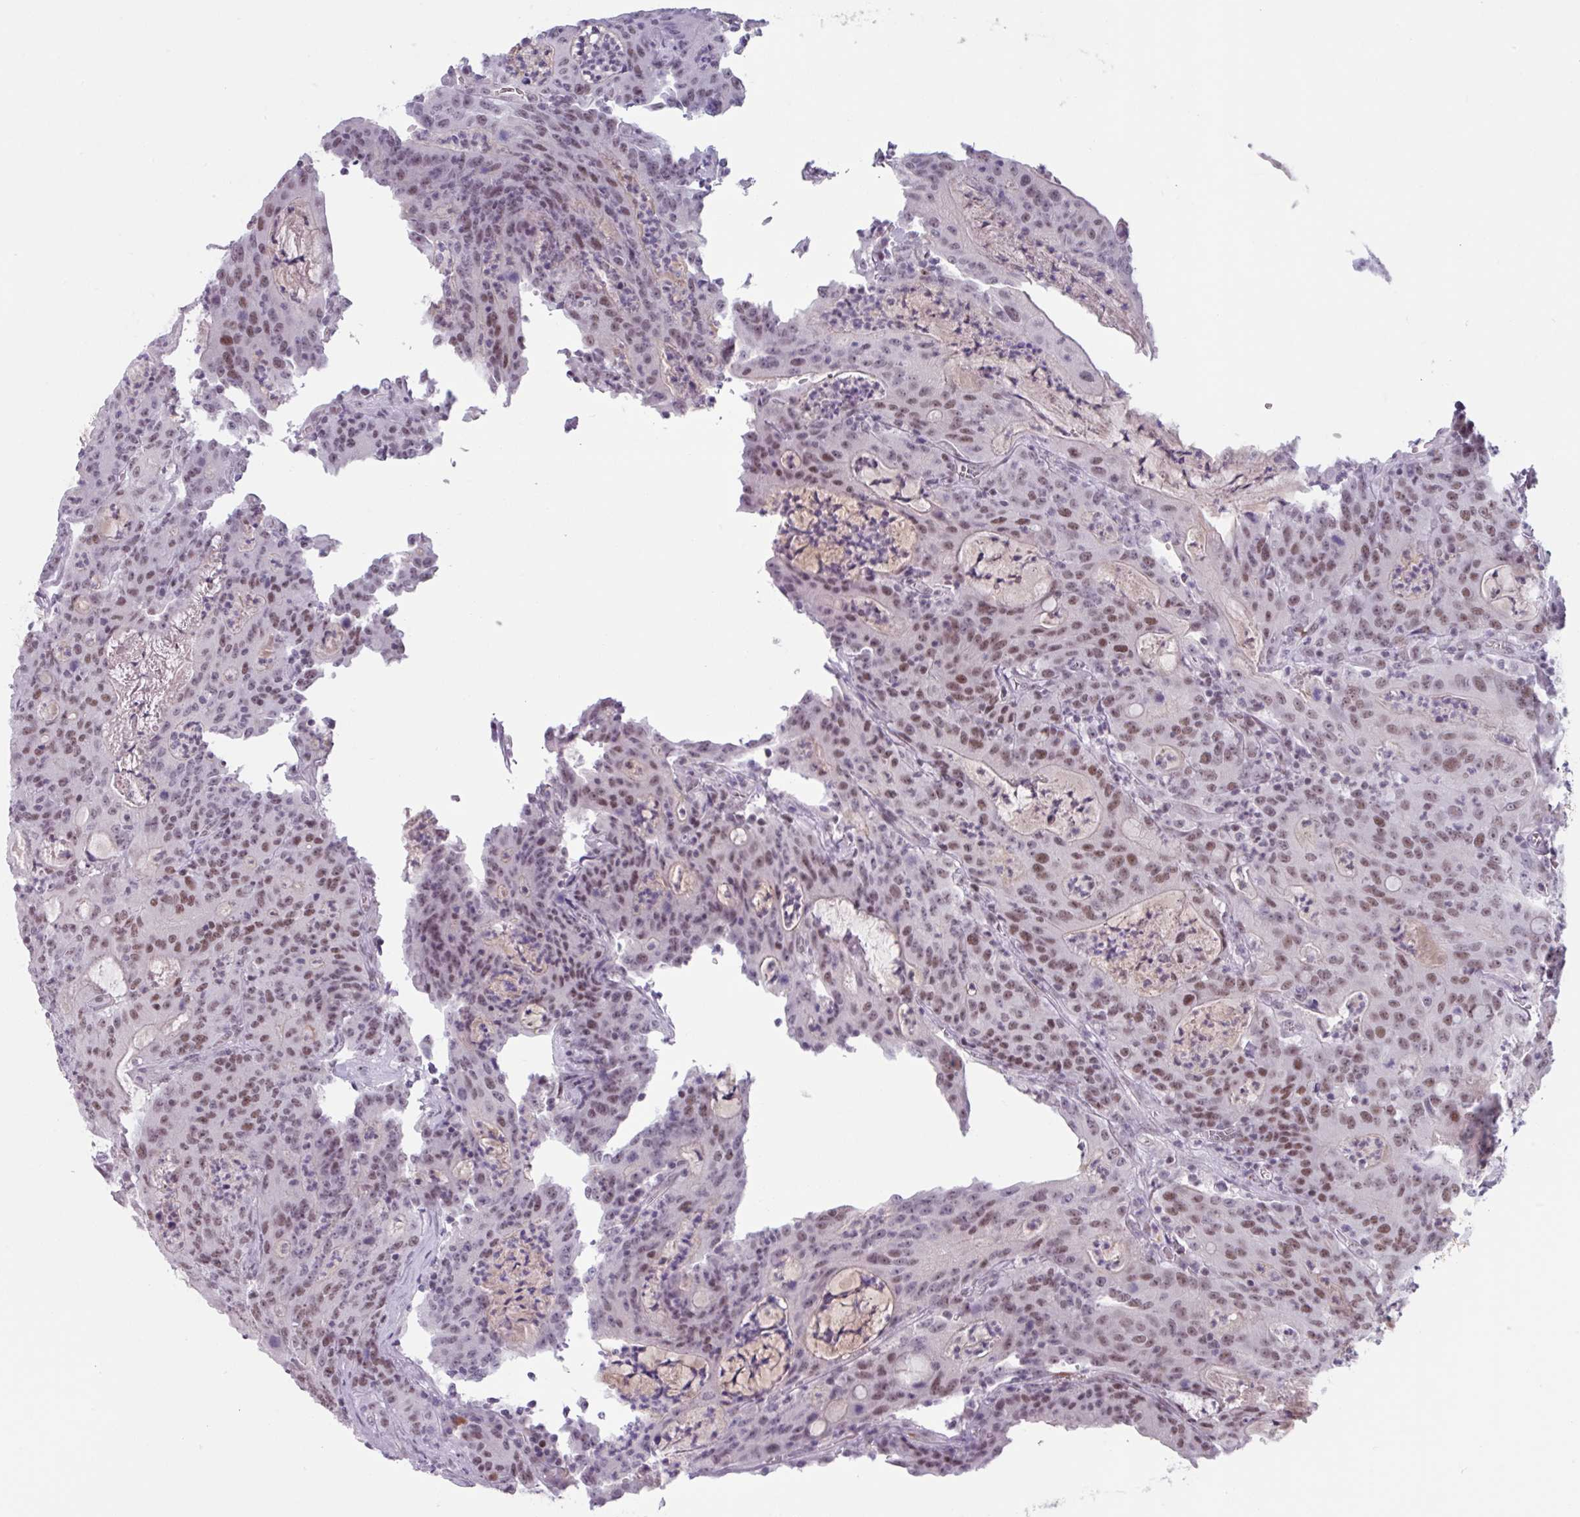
{"staining": {"intensity": "moderate", "quantity": ">75%", "location": "nuclear"}, "tissue": "colorectal cancer", "cell_type": "Tumor cells", "image_type": "cancer", "snomed": [{"axis": "morphology", "description": "Adenocarcinoma, NOS"}, {"axis": "topography", "description": "Colon"}], "caption": "Tumor cells demonstrate moderate nuclear expression in about >75% of cells in adenocarcinoma (colorectal).", "gene": "ZNF575", "patient": {"sex": "male", "age": 83}}